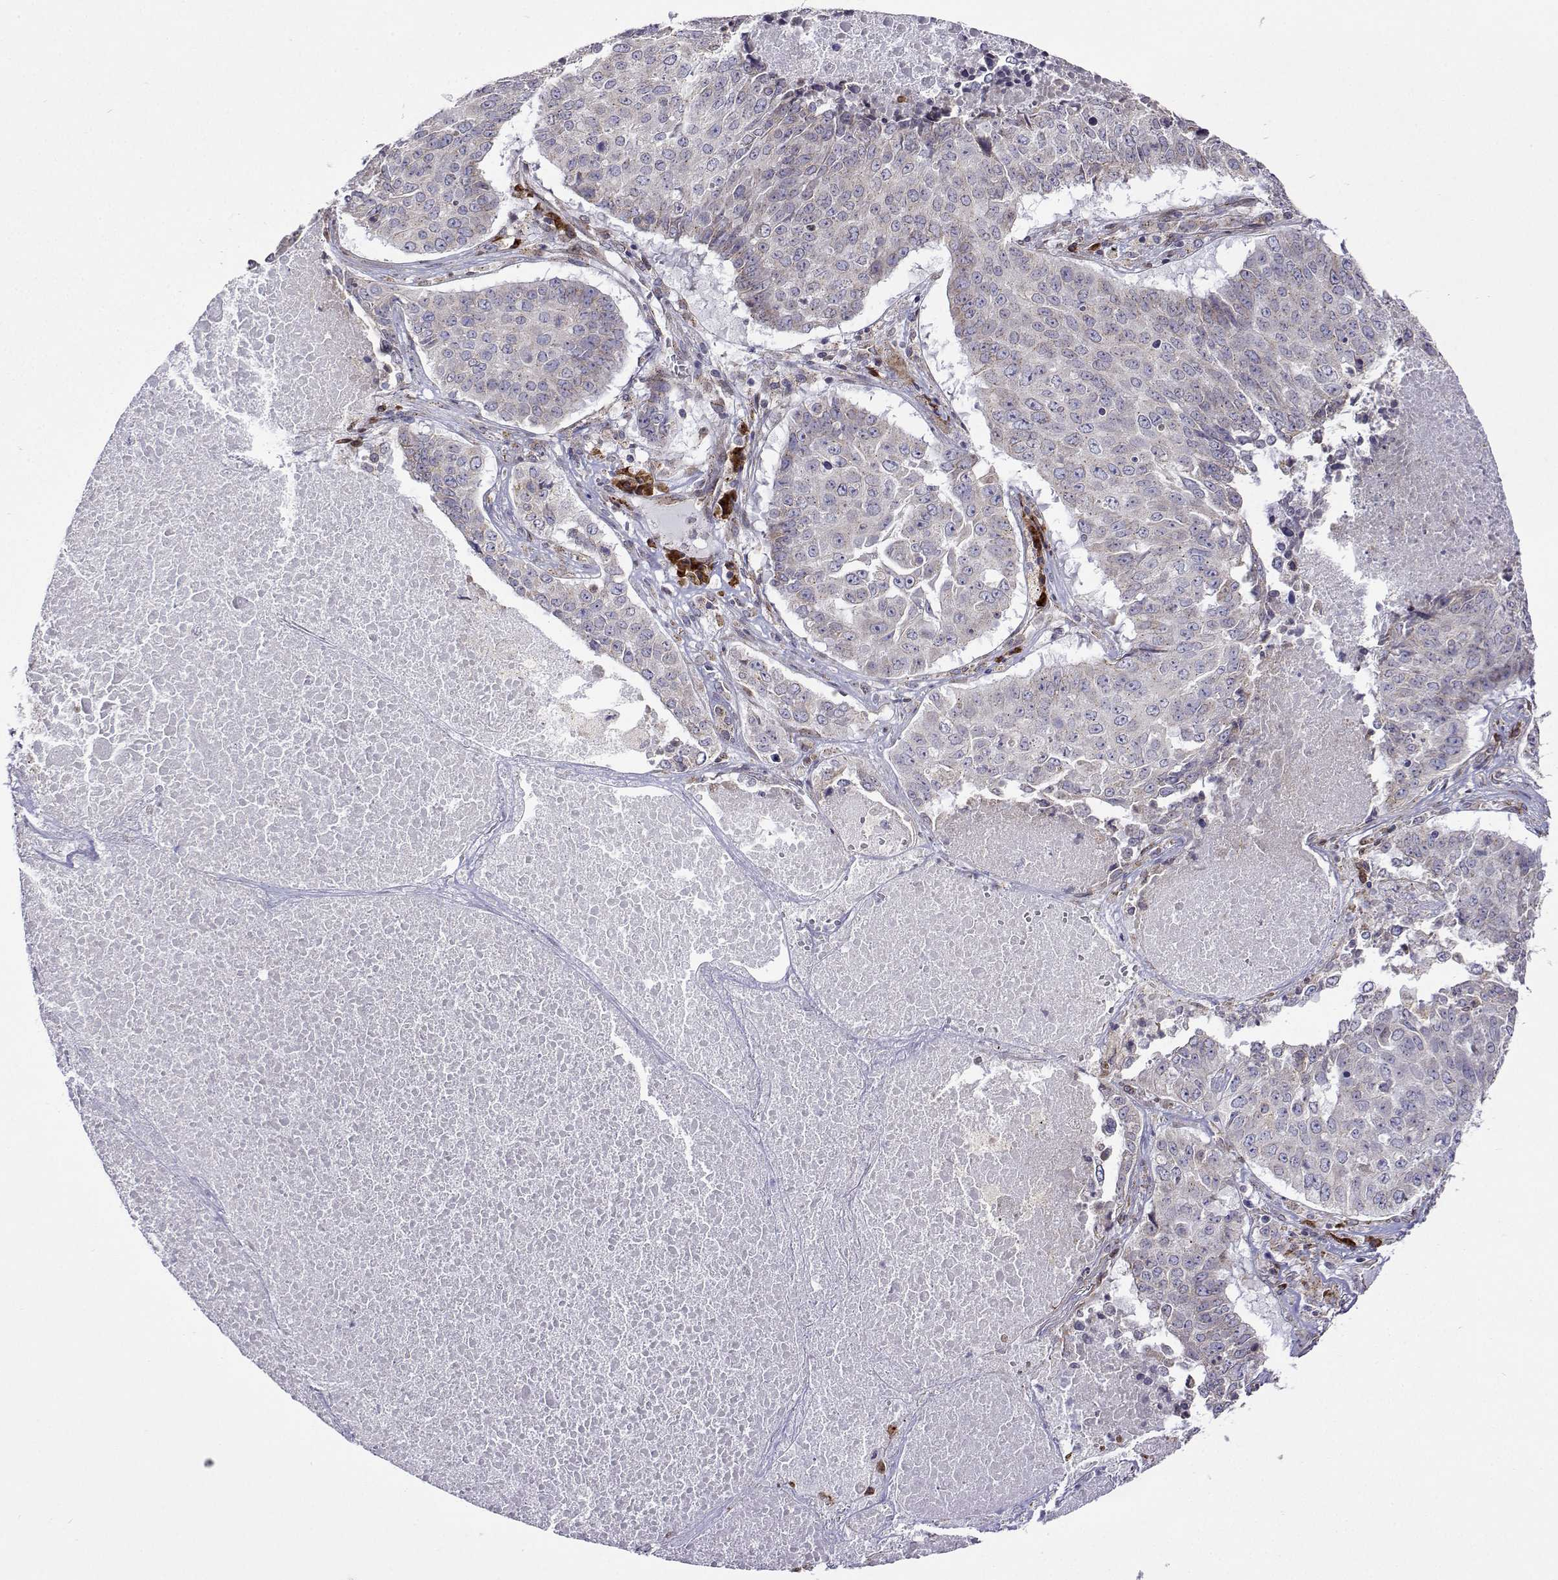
{"staining": {"intensity": "negative", "quantity": "none", "location": "none"}, "tissue": "lung cancer", "cell_type": "Tumor cells", "image_type": "cancer", "snomed": [{"axis": "morphology", "description": "Normal tissue, NOS"}, {"axis": "morphology", "description": "Squamous cell carcinoma, NOS"}, {"axis": "topography", "description": "Bronchus"}, {"axis": "topography", "description": "Lung"}], "caption": "Tumor cells are negative for protein expression in human lung squamous cell carcinoma.", "gene": "PGRMC2", "patient": {"sex": "male", "age": 64}}